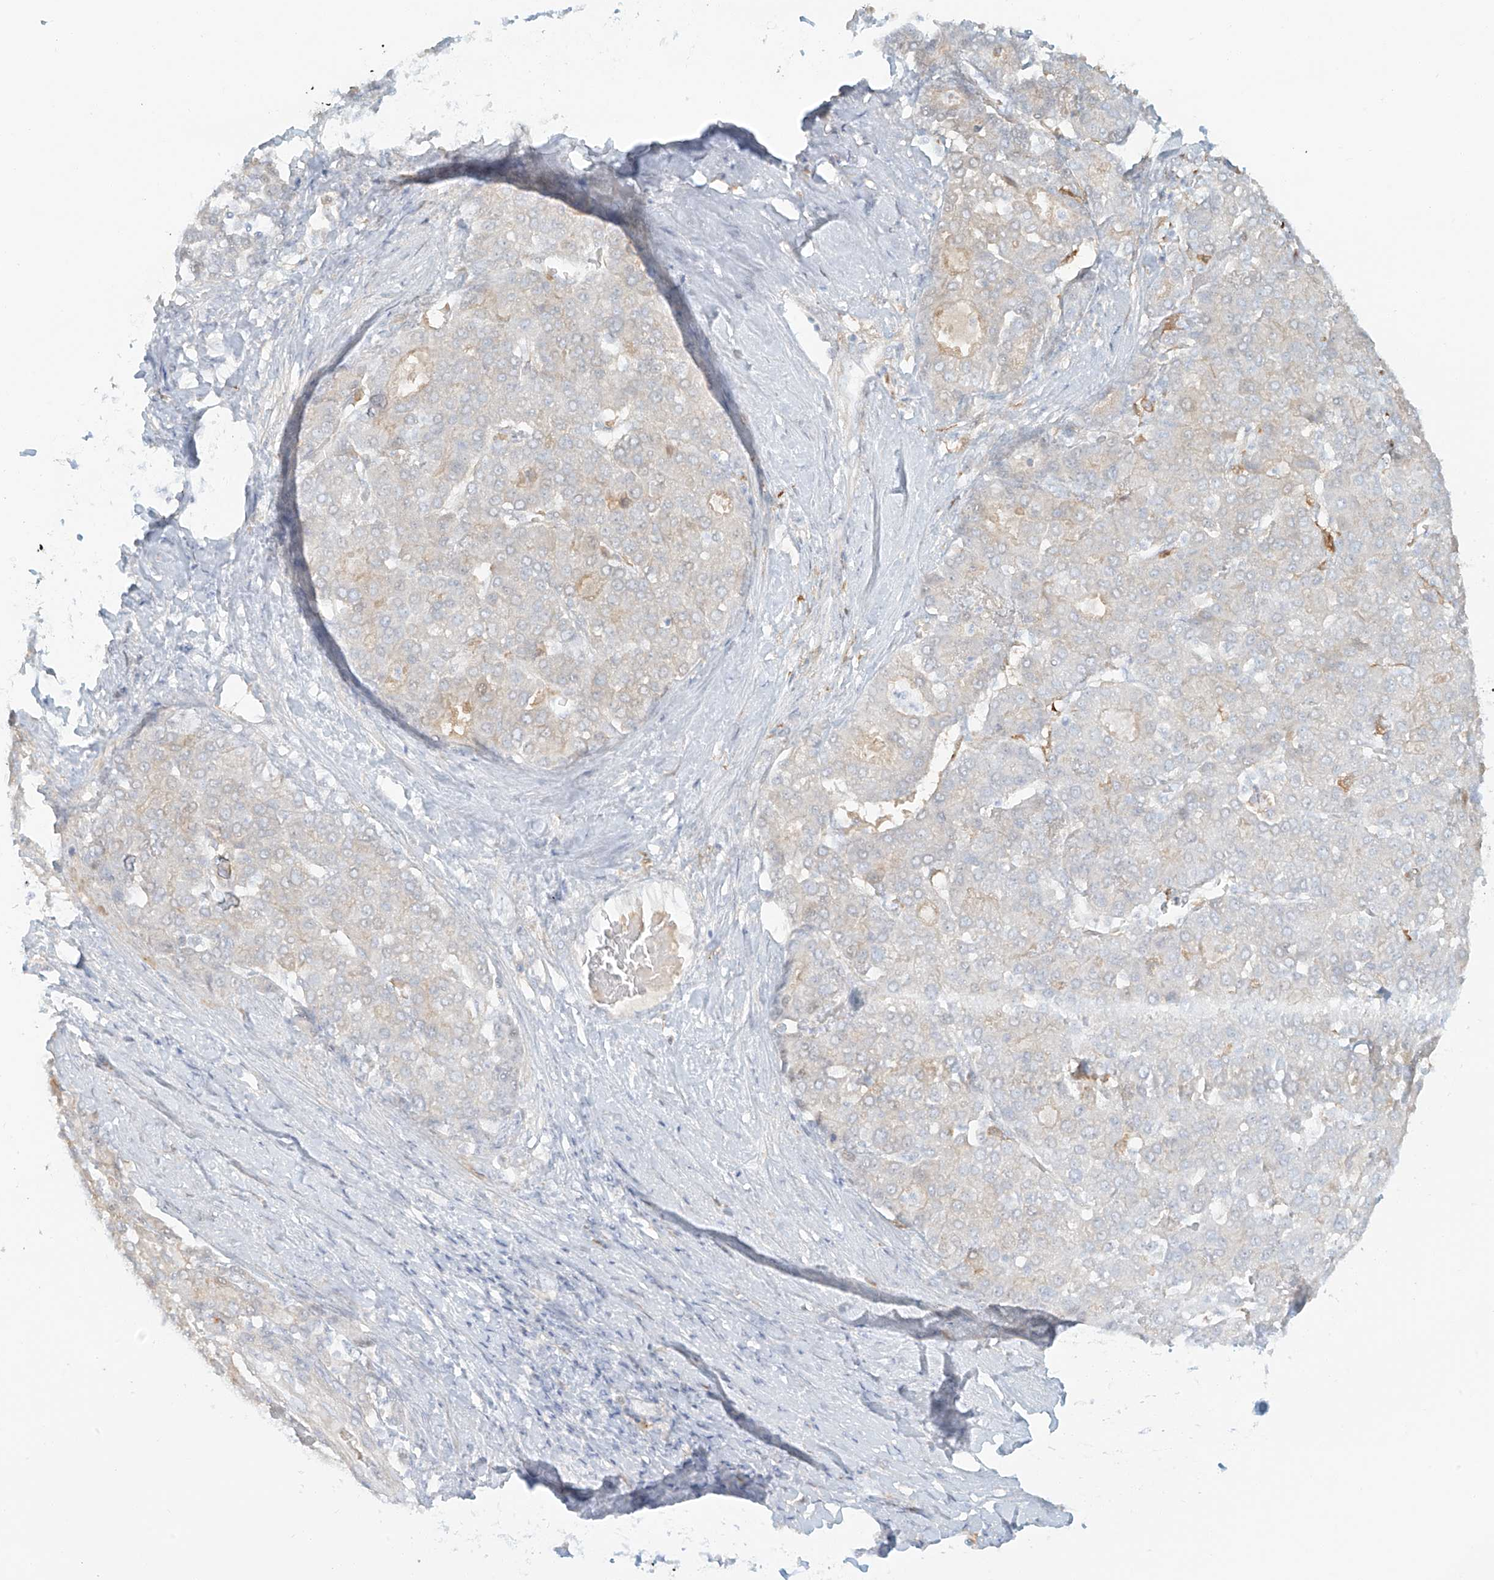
{"staining": {"intensity": "weak", "quantity": "<25%", "location": "cytoplasmic/membranous"}, "tissue": "liver cancer", "cell_type": "Tumor cells", "image_type": "cancer", "snomed": [{"axis": "morphology", "description": "Carcinoma, Hepatocellular, NOS"}, {"axis": "topography", "description": "Liver"}], "caption": "Tumor cells are negative for protein expression in human hepatocellular carcinoma (liver).", "gene": "UPK1B", "patient": {"sex": "male", "age": 65}}